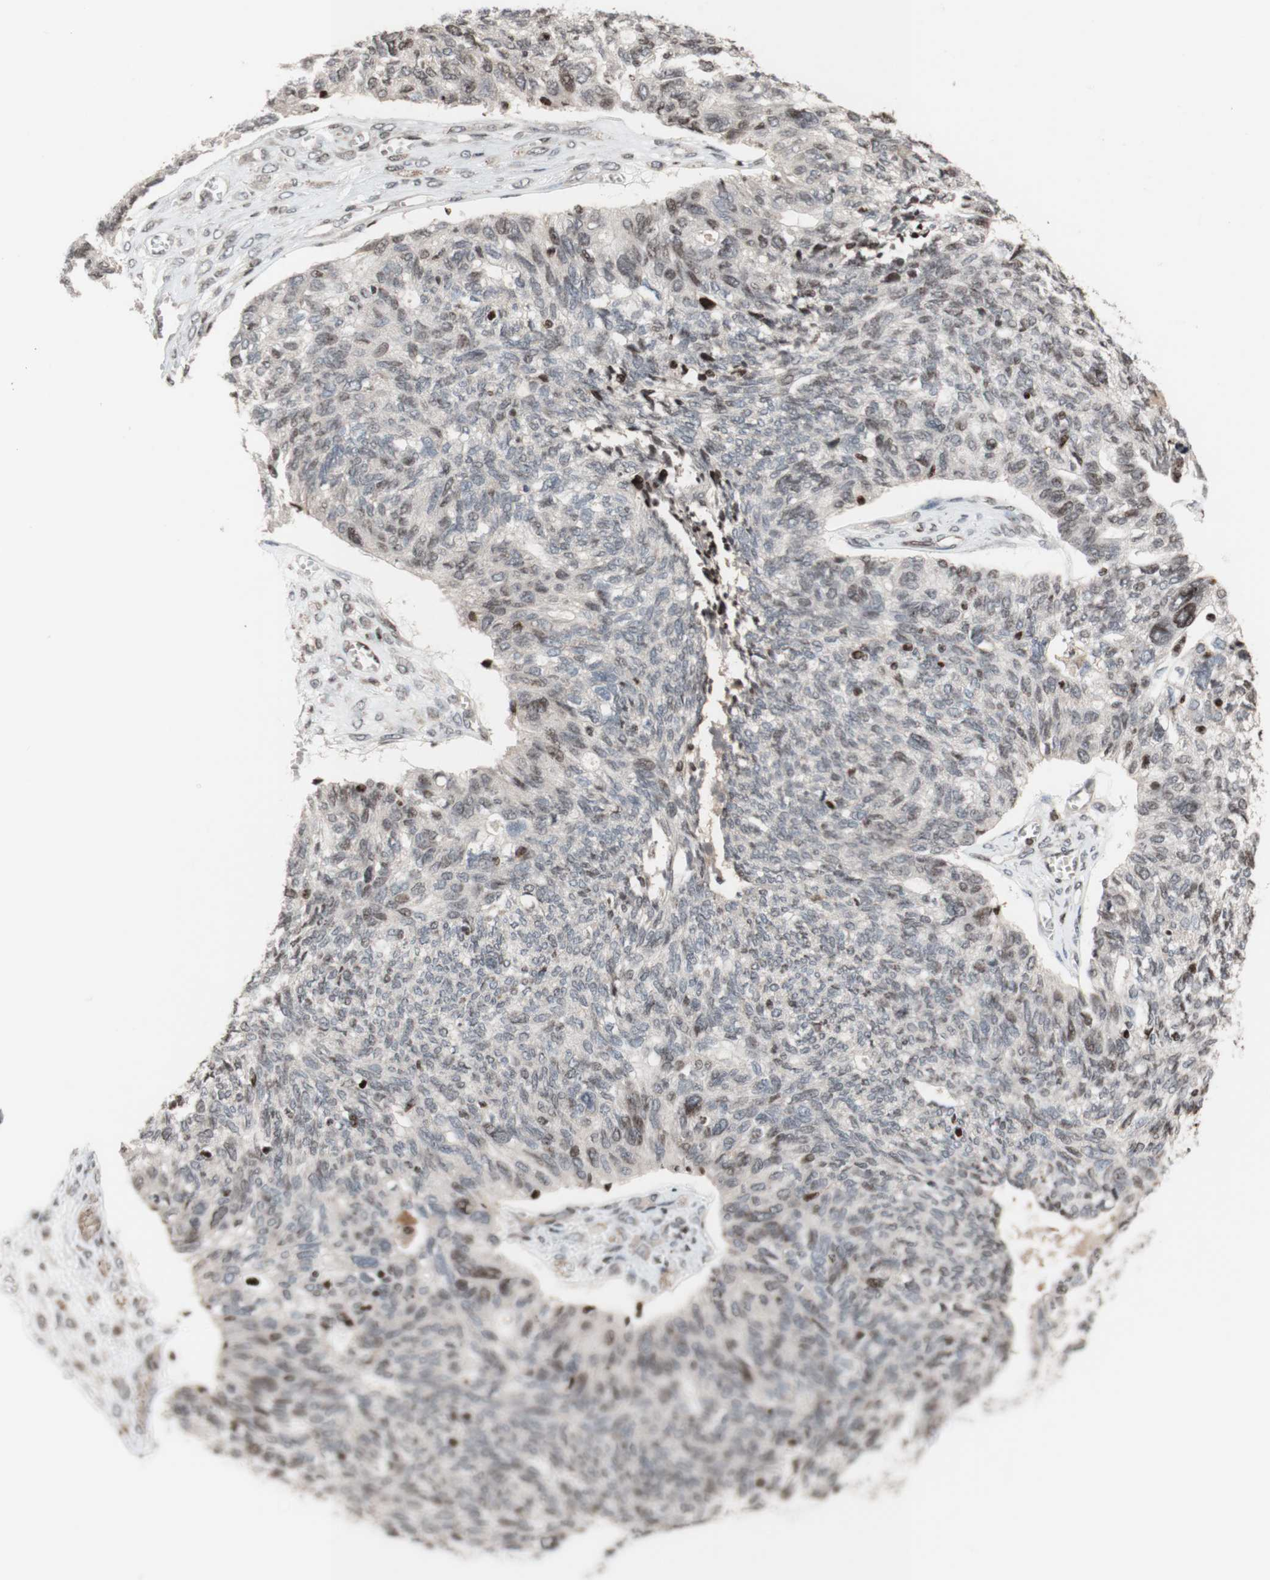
{"staining": {"intensity": "negative", "quantity": "none", "location": "none"}, "tissue": "ovarian cancer", "cell_type": "Tumor cells", "image_type": "cancer", "snomed": [{"axis": "morphology", "description": "Cystadenocarcinoma, serous, NOS"}, {"axis": "topography", "description": "Ovary"}], "caption": "Immunohistochemistry histopathology image of neoplastic tissue: ovarian cancer (serous cystadenocarcinoma) stained with DAB demonstrates no significant protein positivity in tumor cells.", "gene": "POLA1", "patient": {"sex": "female", "age": 79}}